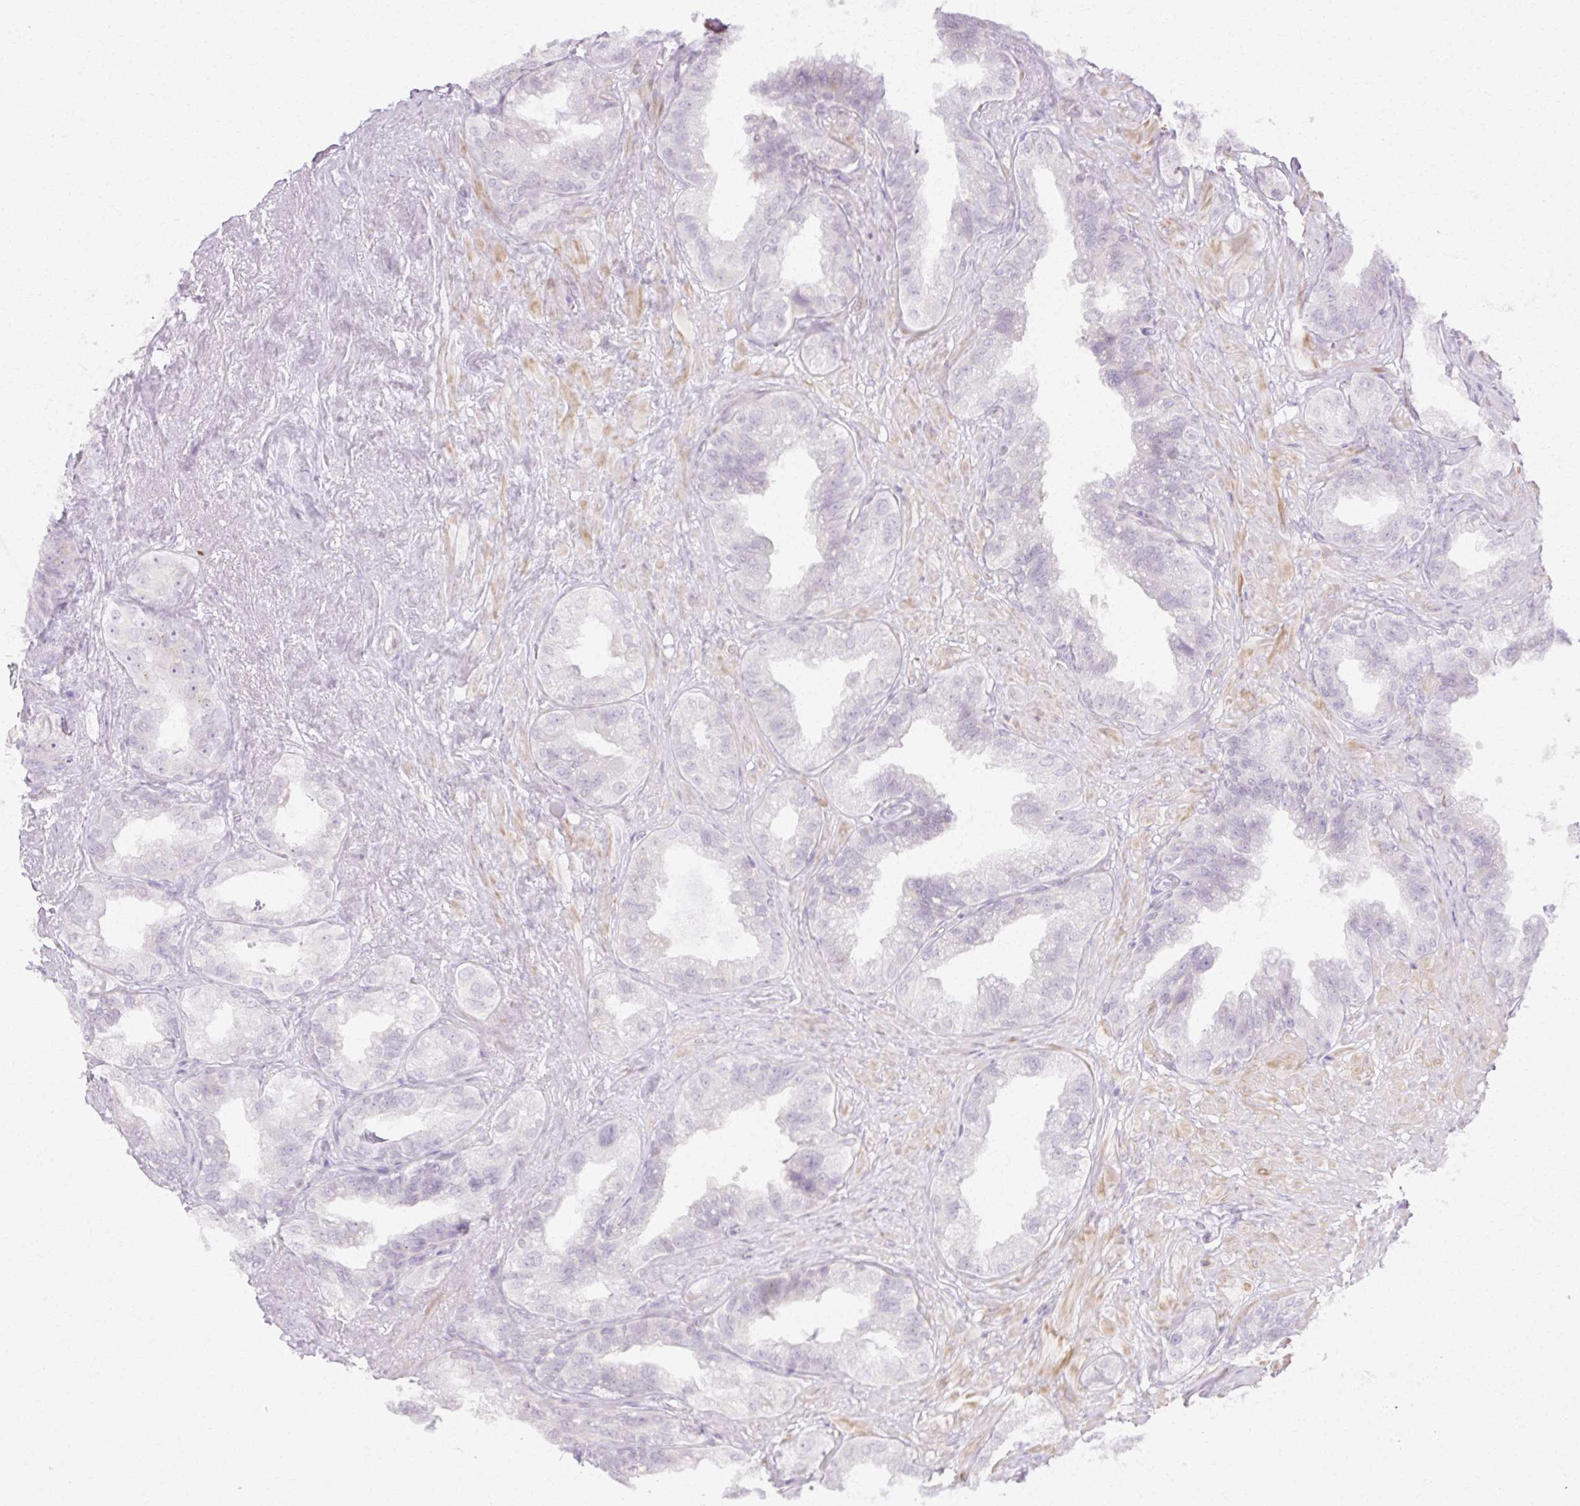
{"staining": {"intensity": "negative", "quantity": "none", "location": "none"}, "tissue": "seminal vesicle", "cell_type": "Glandular cells", "image_type": "normal", "snomed": [{"axis": "morphology", "description": "Normal tissue, NOS"}, {"axis": "topography", "description": "Seminal veicle"}, {"axis": "topography", "description": "Peripheral nerve tissue"}], "caption": "Human seminal vesicle stained for a protein using immunohistochemistry (IHC) reveals no staining in glandular cells.", "gene": "C3orf49", "patient": {"sex": "male", "age": 76}}